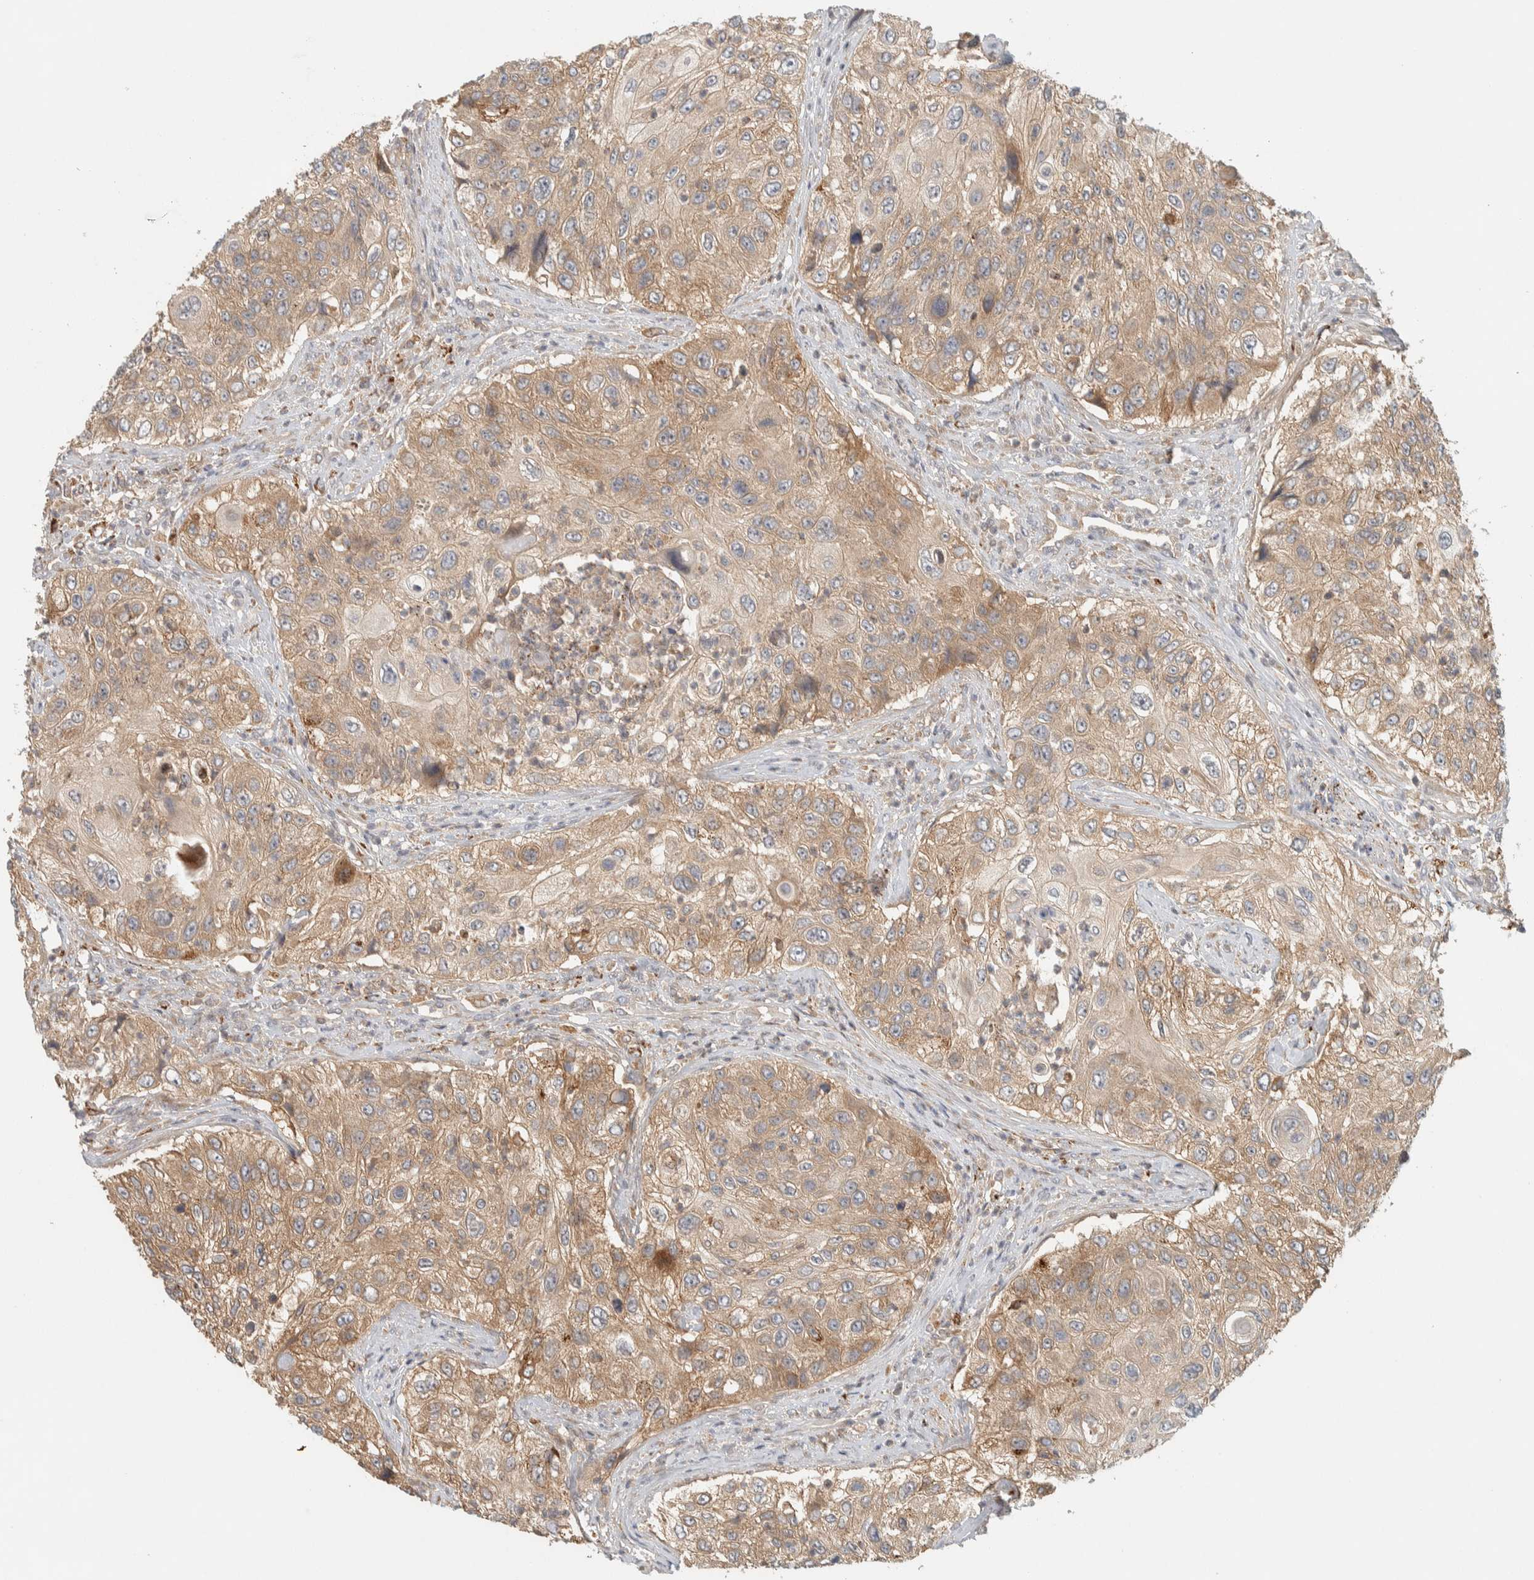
{"staining": {"intensity": "moderate", "quantity": ">75%", "location": "cytoplasmic/membranous"}, "tissue": "urothelial cancer", "cell_type": "Tumor cells", "image_type": "cancer", "snomed": [{"axis": "morphology", "description": "Urothelial carcinoma, High grade"}, {"axis": "topography", "description": "Urinary bladder"}], "caption": "Urothelial carcinoma (high-grade) tissue reveals moderate cytoplasmic/membranous staining in about >75% of tumor cells, visualized by immunohistochemistry.", "gene": "FAM167A", "patient": {"sex": "female", "age": 60}}